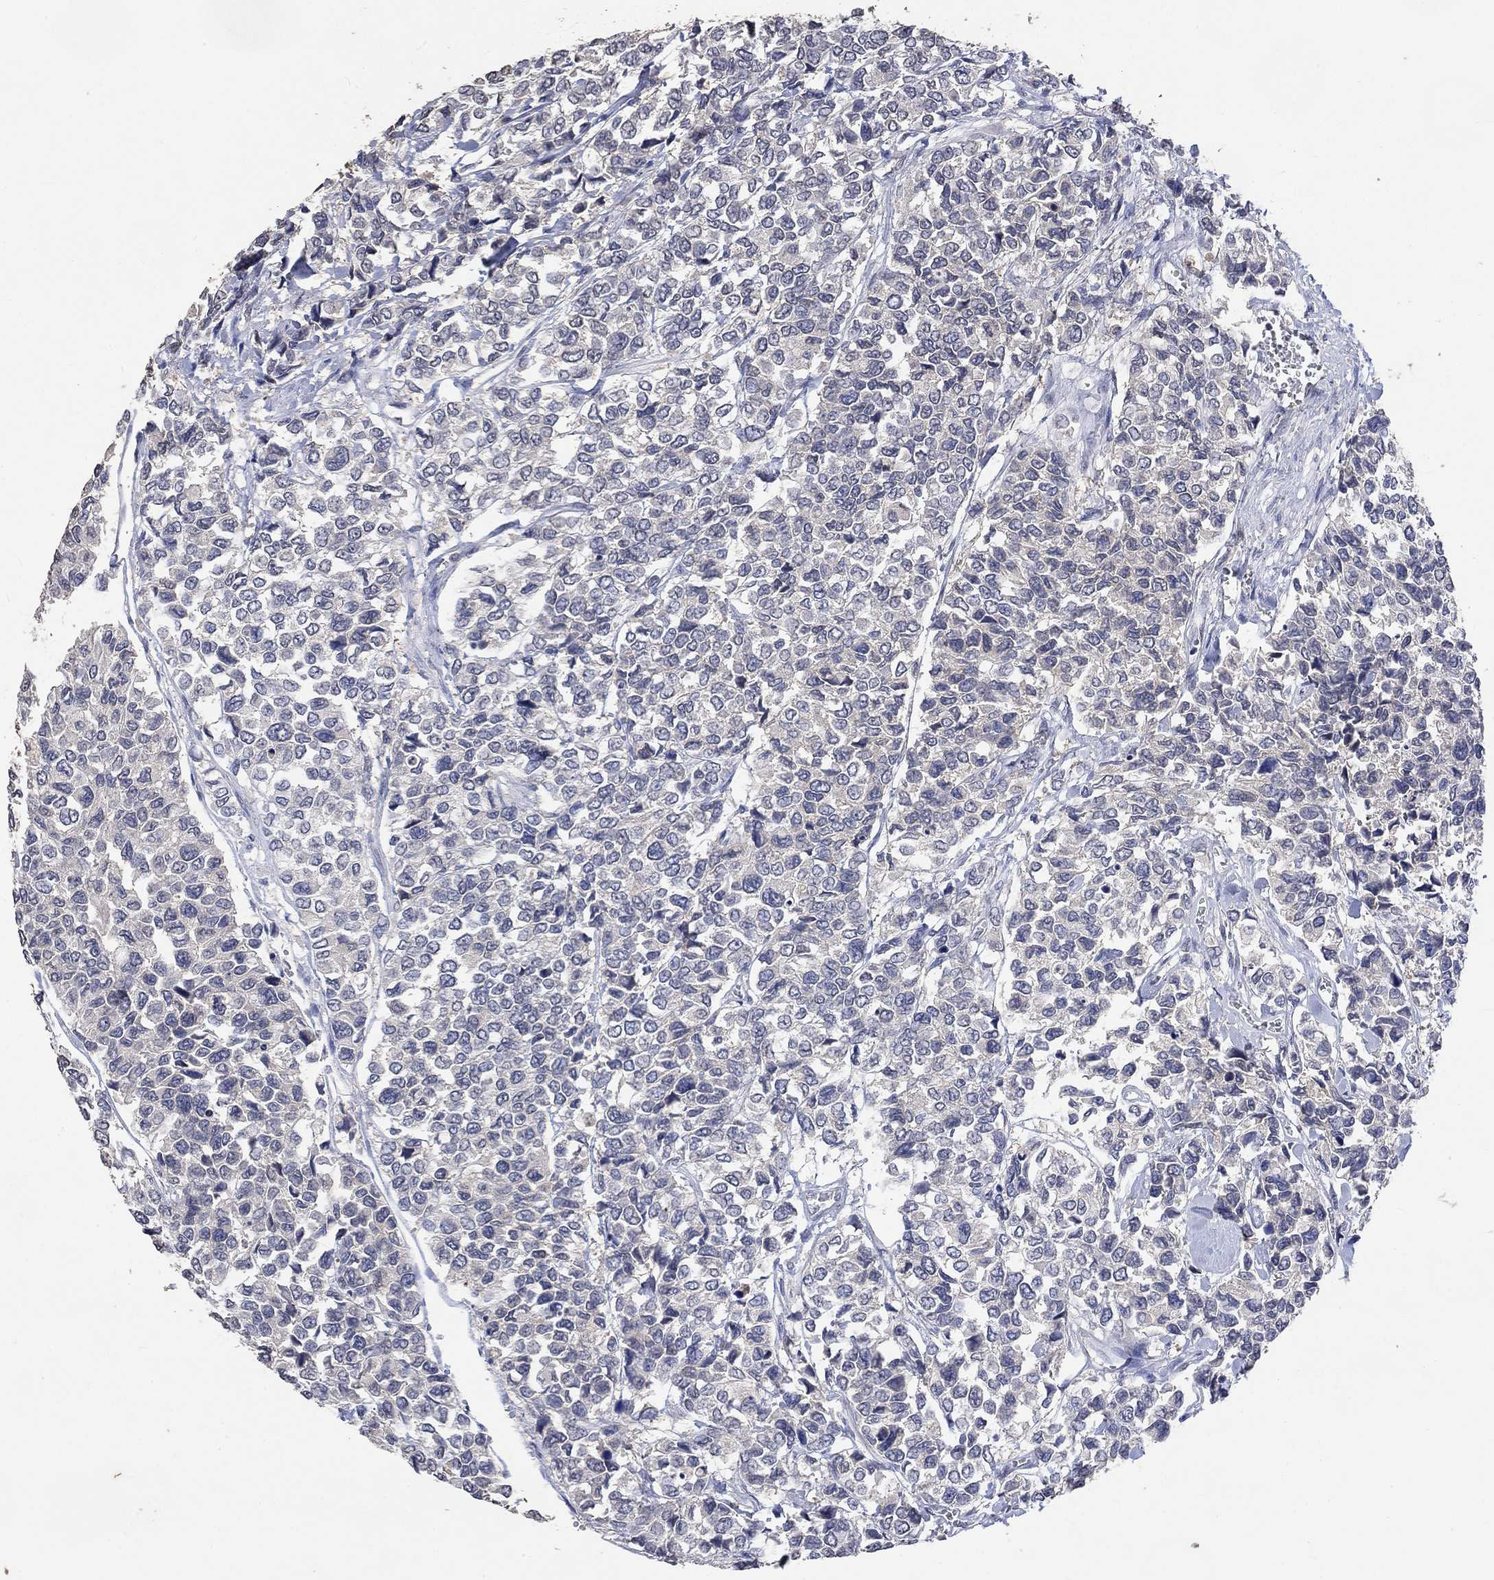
{"staining": {"intensity": "negative", "quantity": "none", "location": "none"}, "tissue": "urothelial cancer", "cell_type": "Tumor cells", "image_type": "cancer", "snomed": [{"axis": "morphology", "description": "Urothelial carcinoma, High grade"}, {"axis": "topography", "description": "Urinary bladder"}], "caption": "Photomicrograph shows no protein staining in tumor cells of urothelial cancer tissue.", "gene": "PTPN20", "patient": {"sex": "male", "age": 77}}